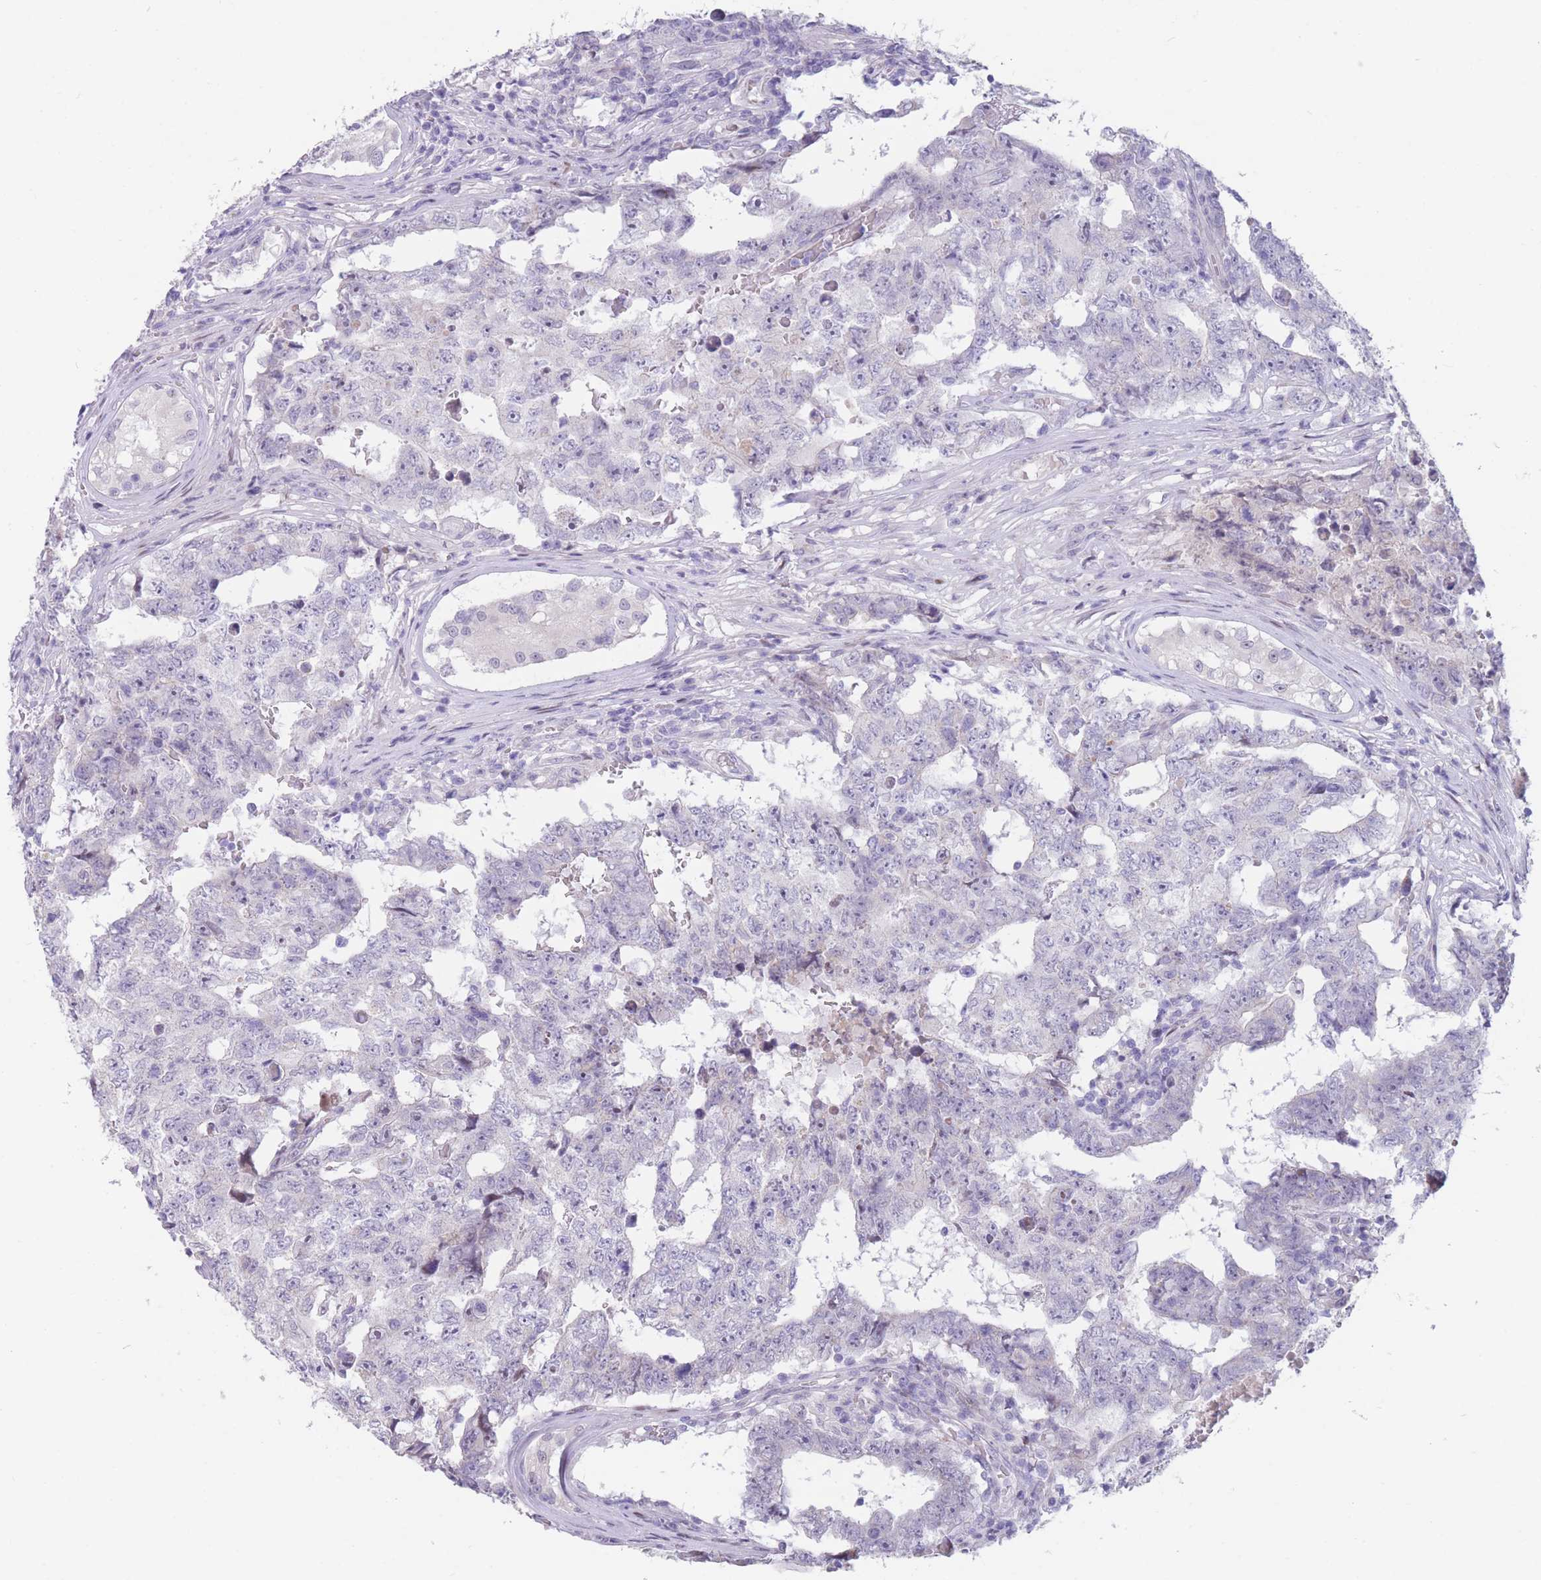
{"staining": {"intensity": "negative", "quantity": "none", "location": "none"}, "tissue": "testis cancer", "cell_type": "Tumor cells", "image_type": "cancer", "snomed": [{"axis": "morphology", "description": "Carcinoma, Embryonal, NOS"}, {"axis": "topography", "description": "Testis"}], "caption": "Histopathology image shows no significant protein staining in tumor cells of embryonal carcinoma (testis).", "gene": "SHCBP1", "patient": {"sex": "male", "age": 25}}